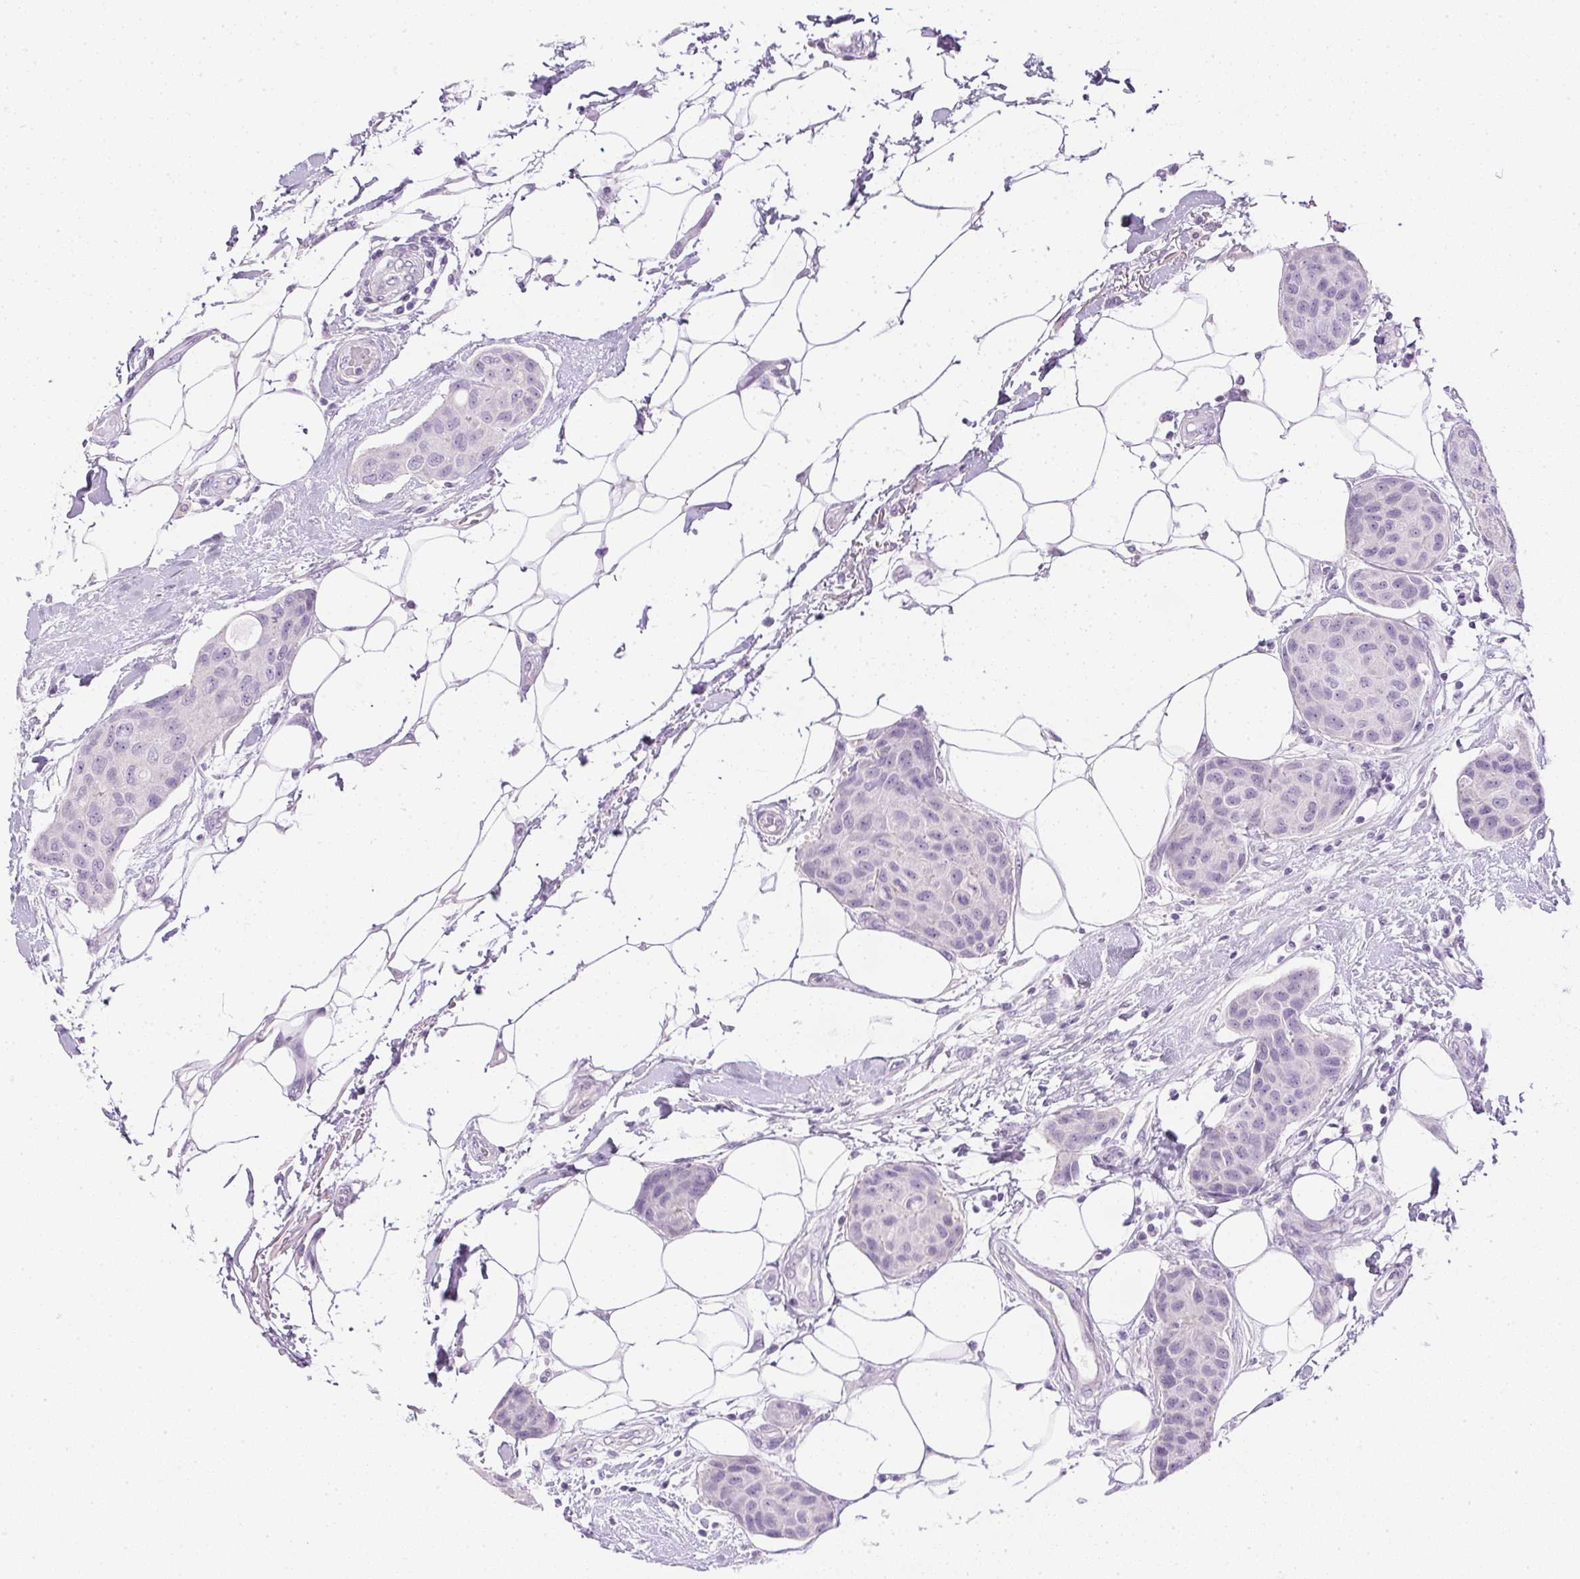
{"staining": {"intensity": "negative", "quantity": "none", "location": "none"}, "tissue": "breast cancer", "cell_type": "Tumor cells", "image_type": "cancer", "snomed": [{"axis": "morphology", "description": "Duct carcinoma"}, {"axis": "topography", "description": "Breast"}, {"axis": "topography", "description": "Lymph node"}], "caption": "Breast invasive ductal carcinoma stained for a protein using immunohistochemistry (IHC) exhibits no positivity tumor cells.", "gene": "CTRL", "patient": {"sex": "female", "age": 80}}